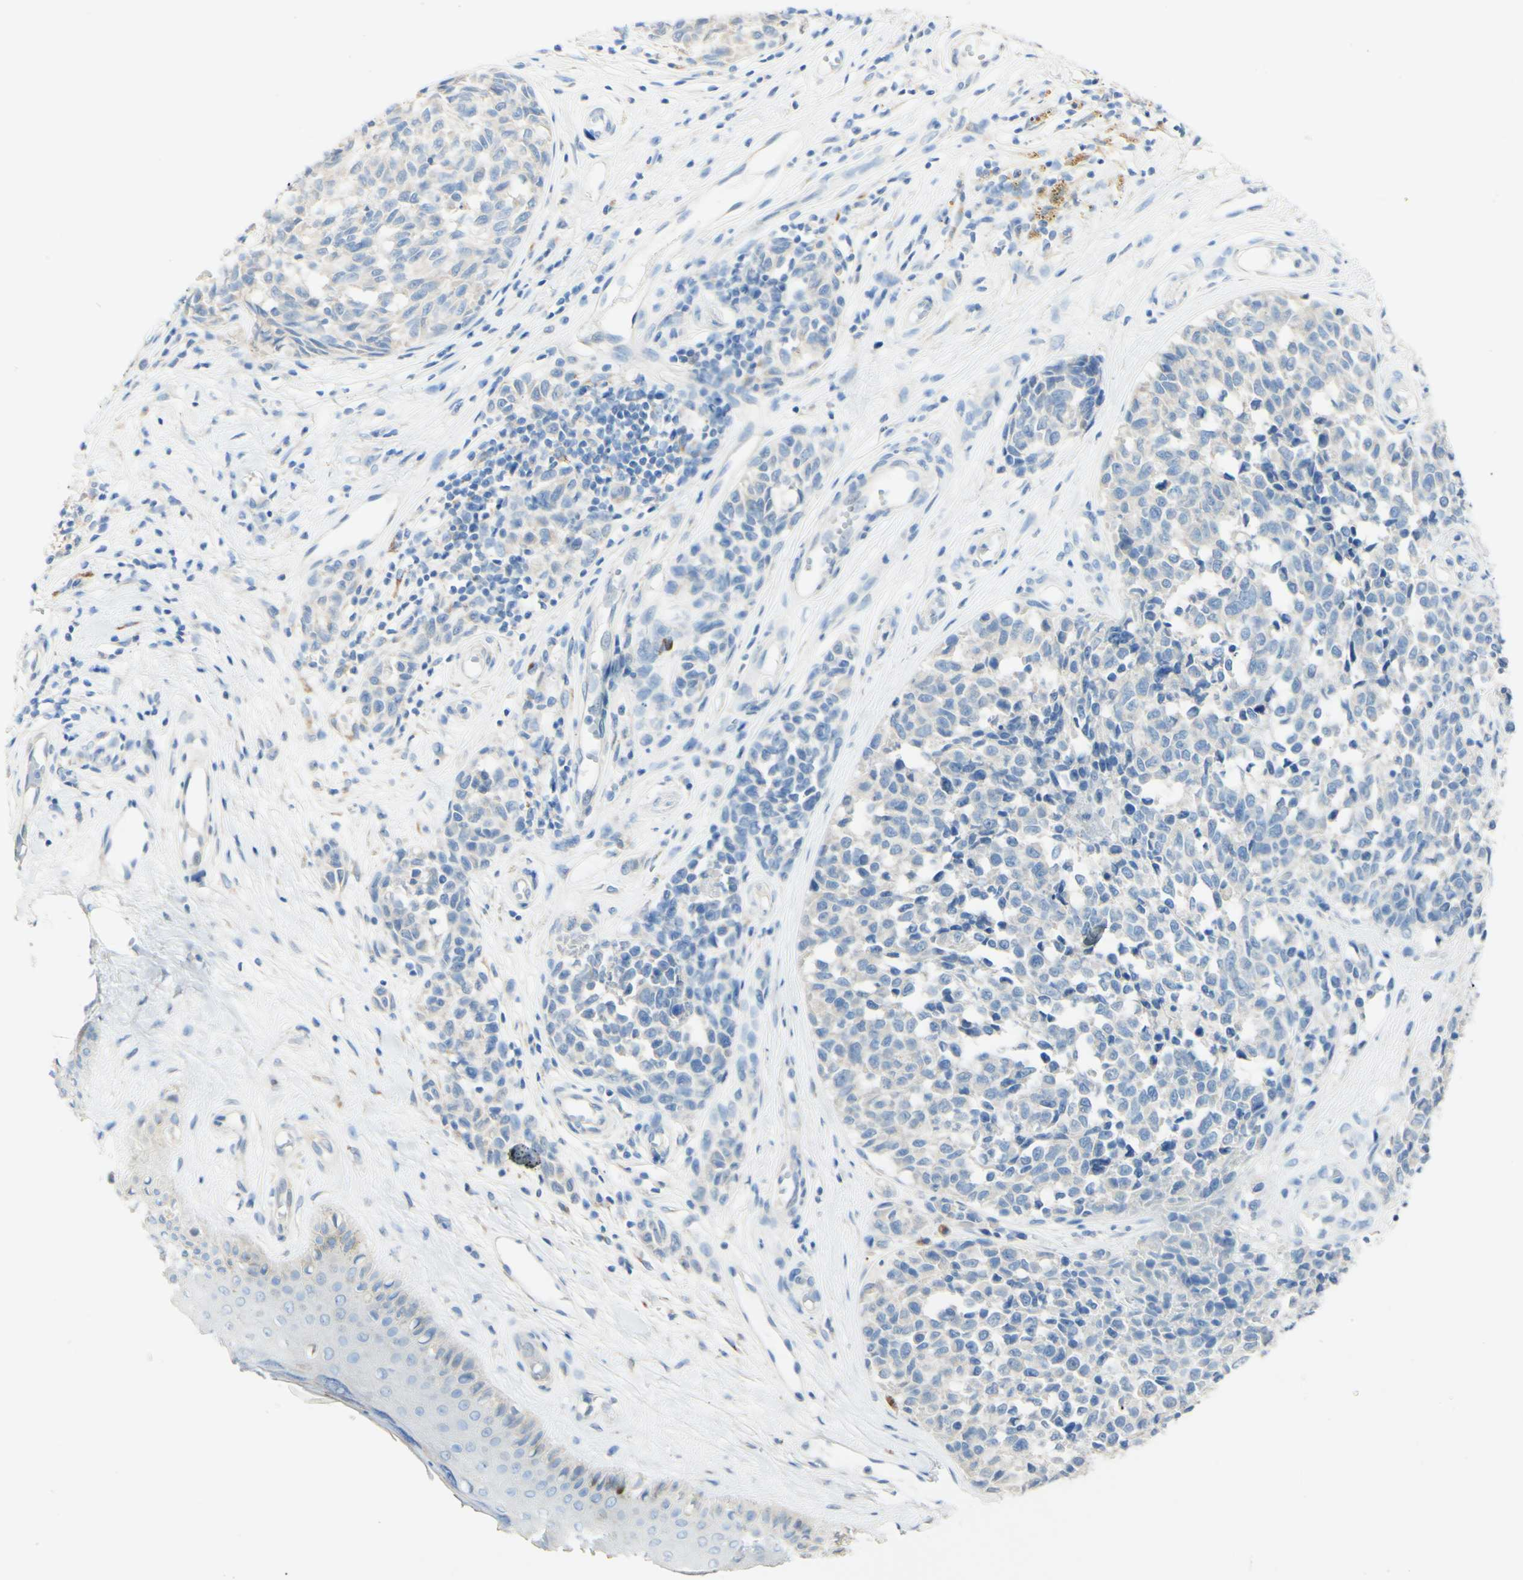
{"staining": {"intensity": "negative", "quantity": "none", "location": "none"}, "tissue": "melanoma", "cell_type": "Tumor cells", "image_type": "cancer", "snomed": [{"axis": "morphology", "description": "Malignant melanoma, NOS"}, {"axis": "topography", "description": "Skin"}], "caption": "This is an immunohistochemistry (IHC) photomicrograph of melanoma. There is no positivity in tumor cells.", "gene": "FGF4", "patient": {"sex": "female", "age": 64}}